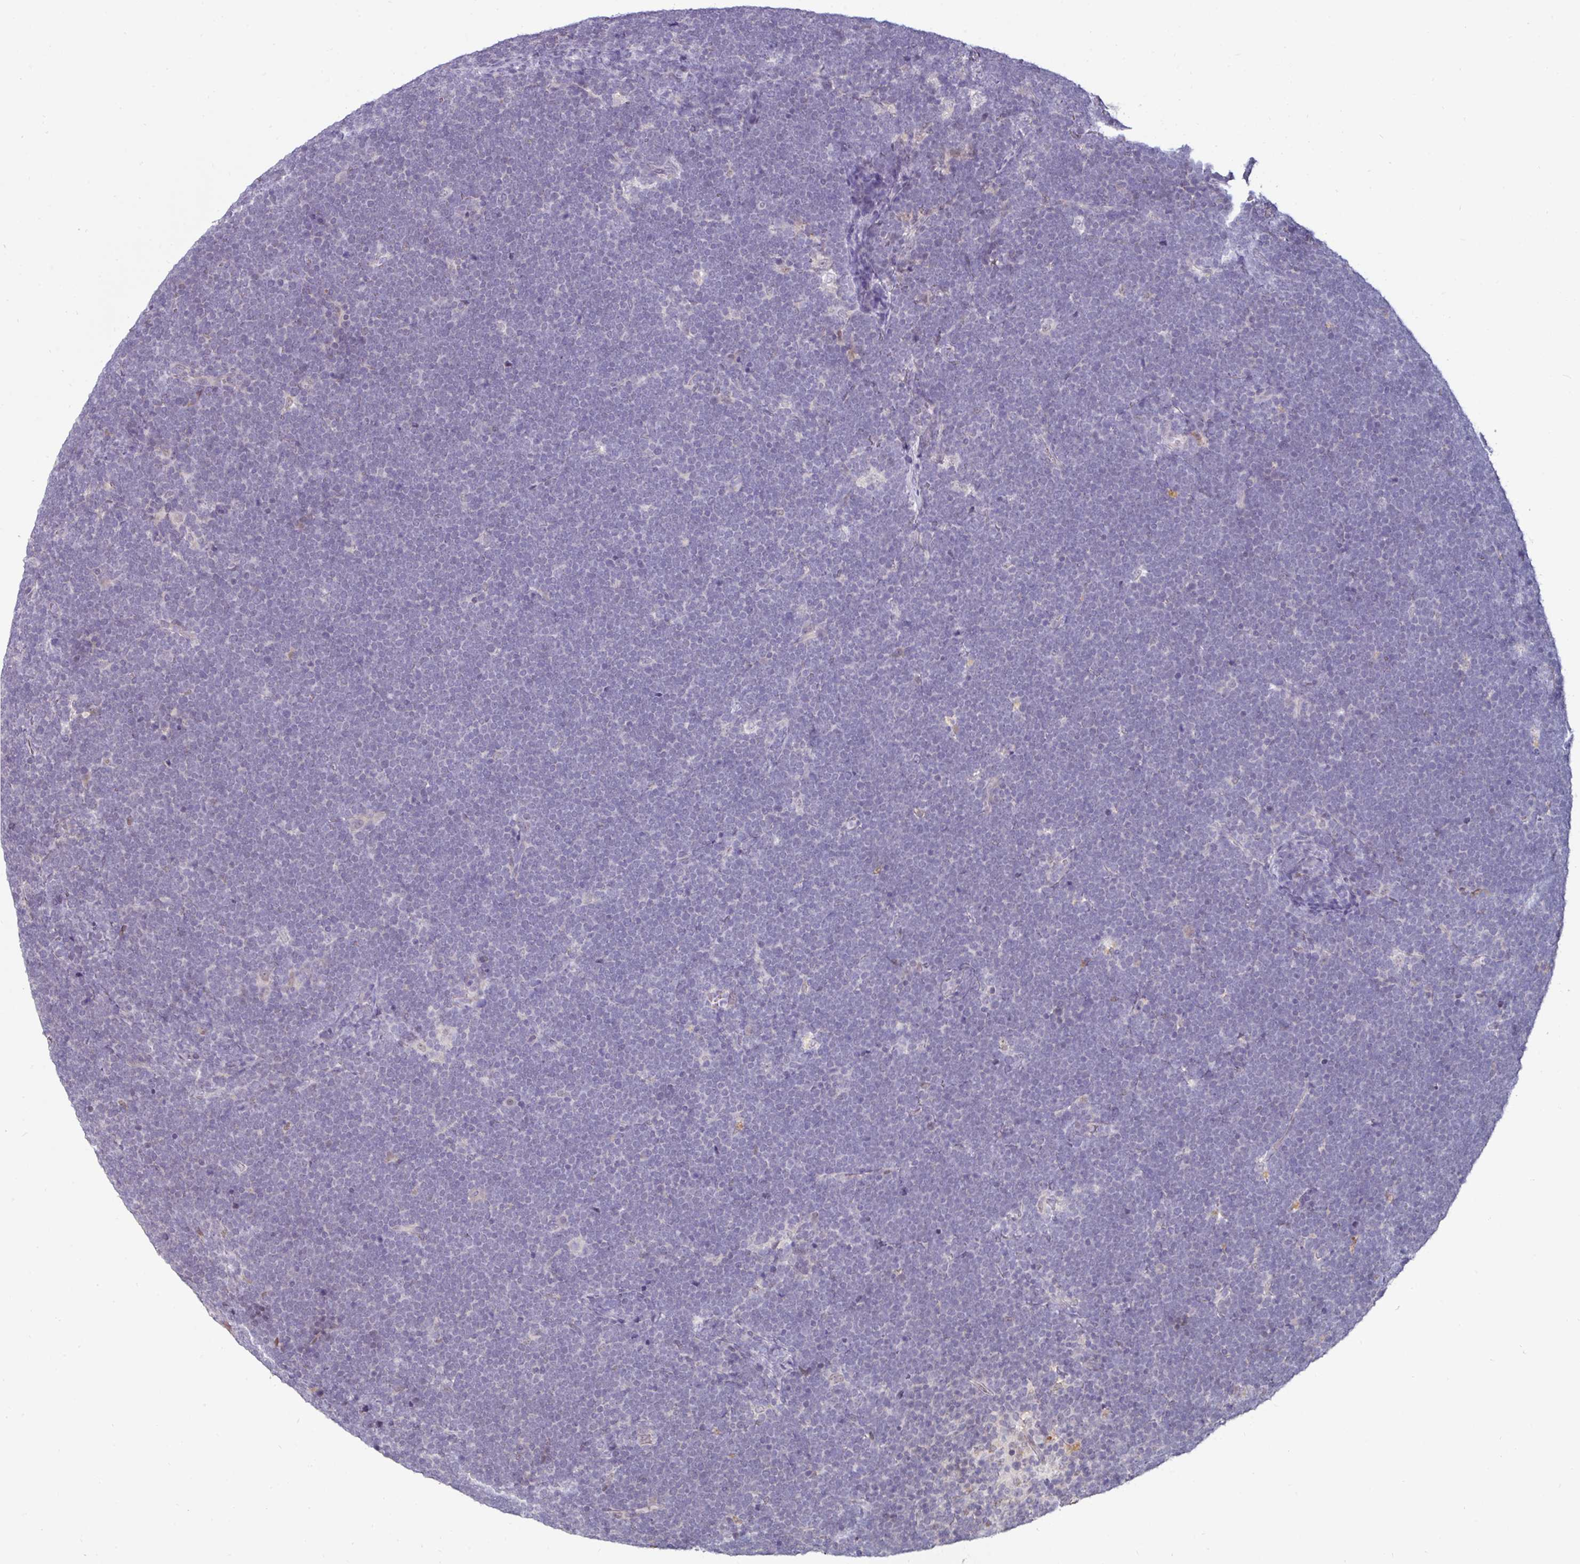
{"staining": {"intensity": "negative", "quantity": "none", "location": "none"}, "tissue": "lymphoma", "cell_type": "Tumor cells", "image_type": "cancer", "snomed": [{"axis": "morphology", "description": "Malignant lymphoma, non-Hodgkin's type, High grade"}, {"axis": "topography", "description": "Lymph node"}], "caption": "Tumor cells show no significant expression in lymphoma.", "gene": "SWSAP1", "patient": {"sex": "male", "age": 13}}